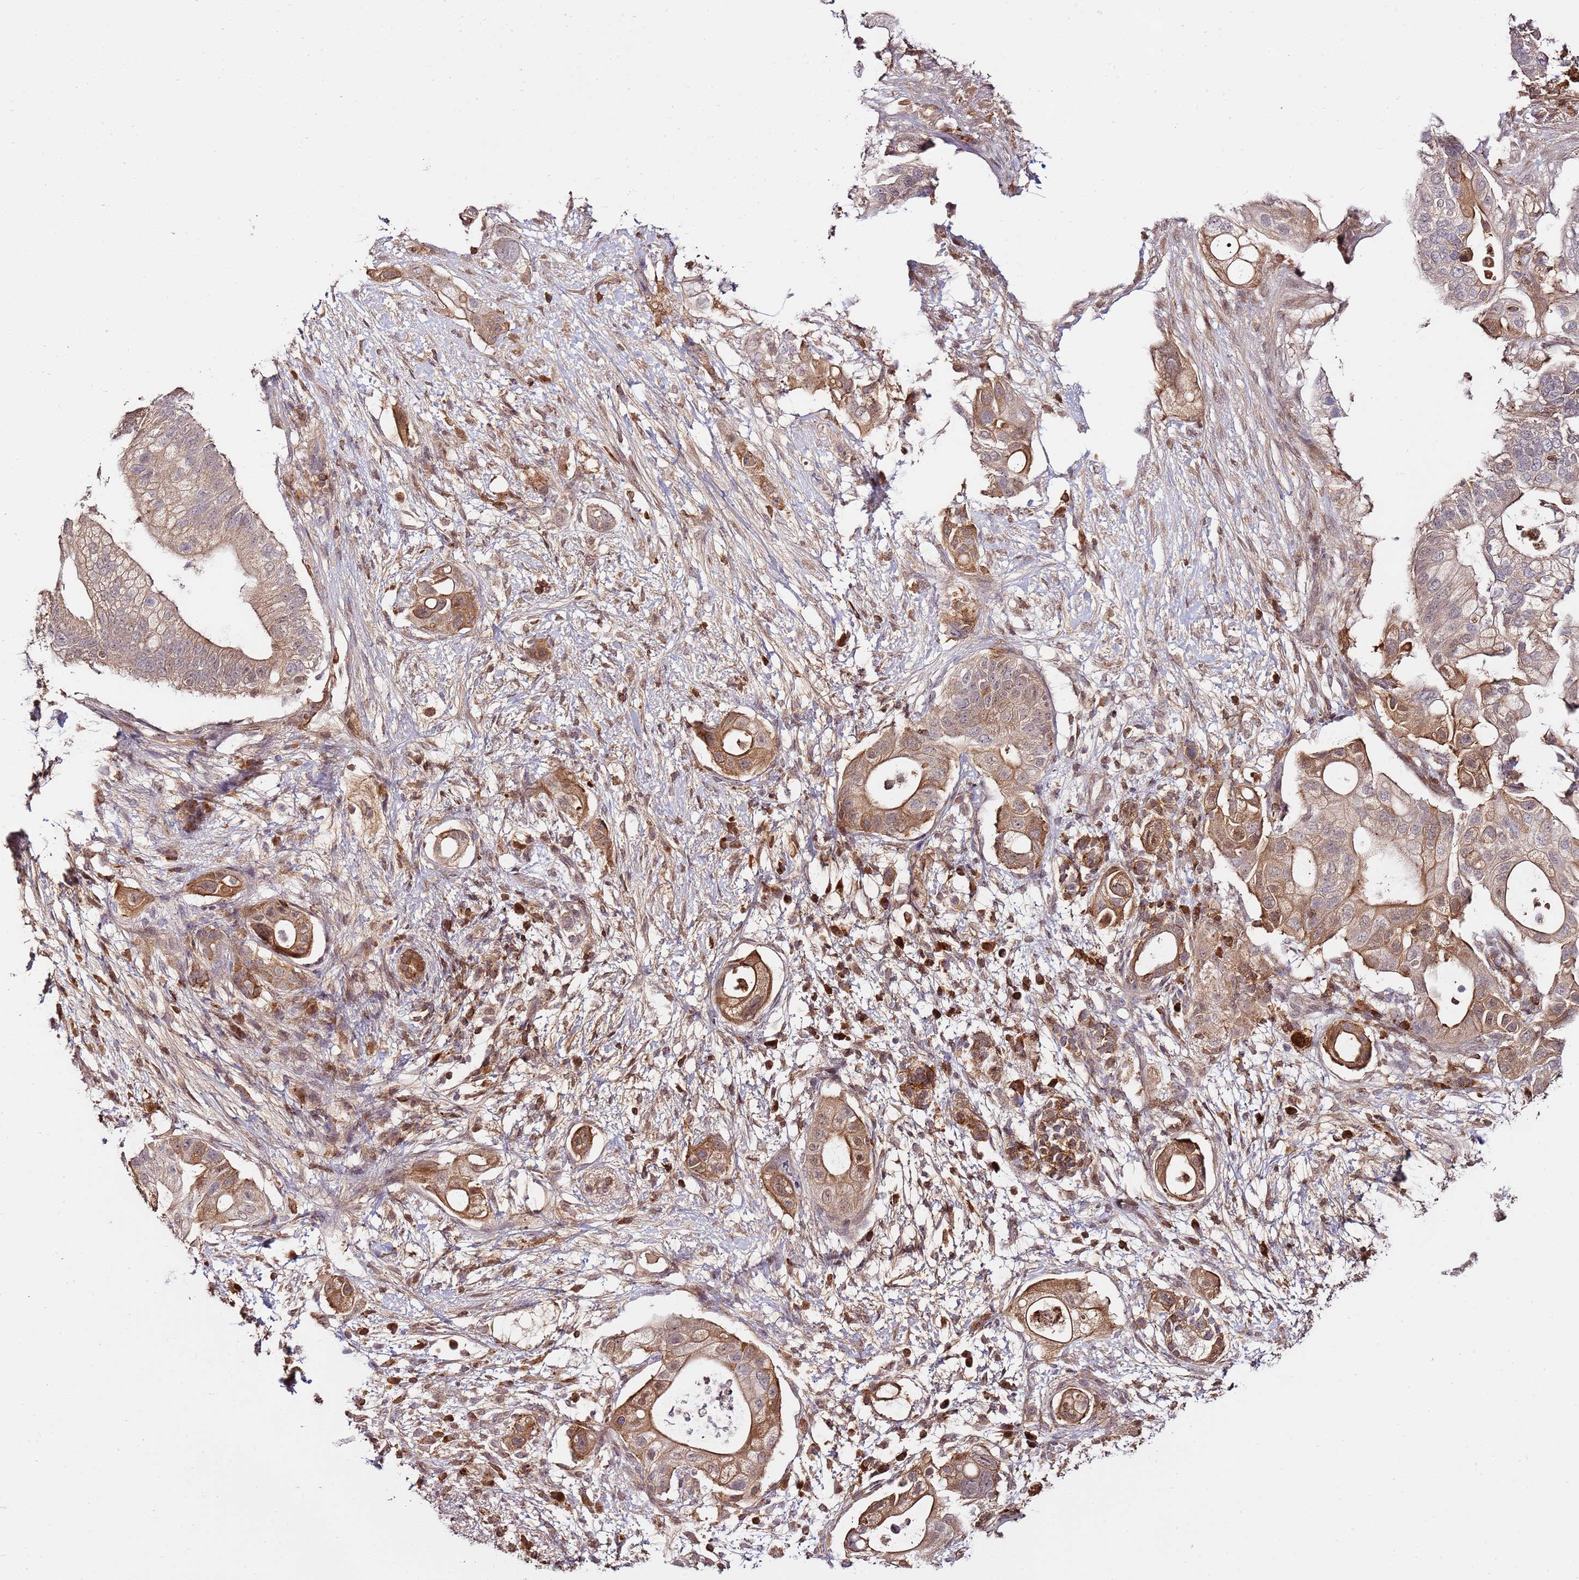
{"staining": {"intensity": "moderate", "quantity": ">75%", "location": "cytoplasmic/membranous,nuclear"}, "tissue": "pancreatic cancer", "cell_type": "Tumor cells", "image_type": "cancer", "snomed": [{"axis": "morphology", "description": "Adenocarcinoma, NOS"}, {"axis": "topography", "description": "Pancreas"}], "caption": "DAB immunohistochemical staining of pancreatic adenocarcinoma reveals moderate cytoplasmic/membranous and nuclear protein staining in approximately >75% of tumor cells.", "gene": "ZNF624", "patient": {"sex": "female", "age": 72}}